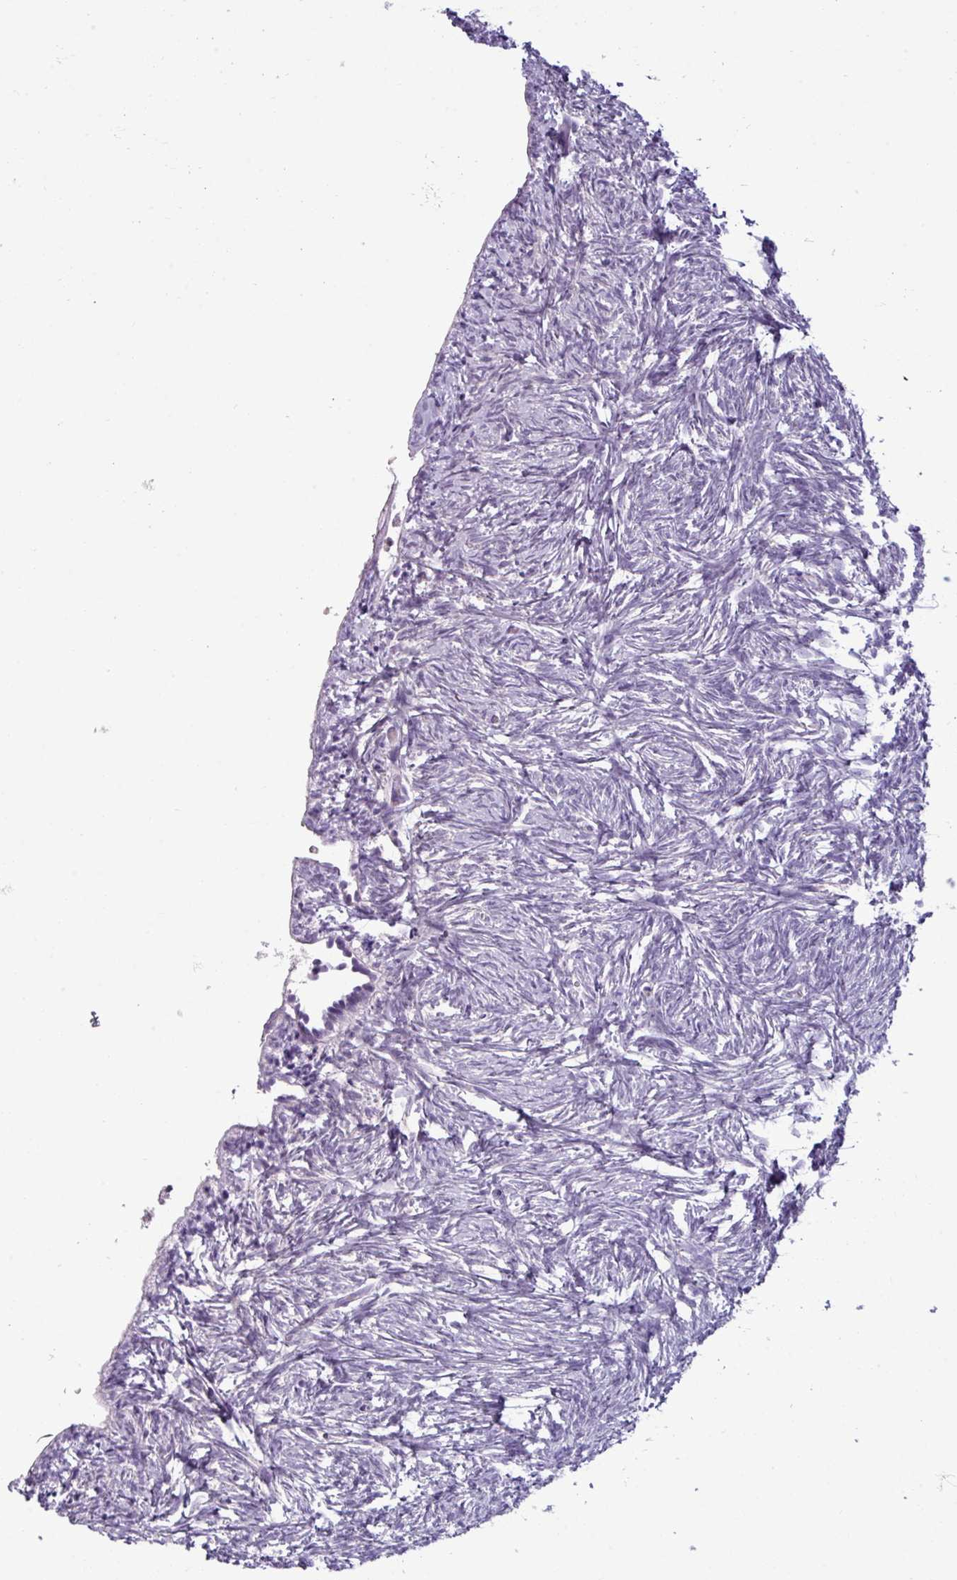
{"staining": {"intensity": "negative", "quantity": "none", "location": "none"}, "tissue": "ovary", "cell_type": "Ovarian stroma cells", "image_type": "normal", "snomed": [{"axis": "morphology", "description": "Normal tissue, NOS"}, {"axis": "topography", "description": "Ovary"}], "caption": "IHC of benign ovary exhibits no expression in ovarian stroma cells. Brightfield microscopy of immunohistochemistry (IHC) stained with DAB (3,3'-diaminobenzidine) (brown) and hematoxylin (blue), captured at high magnification.", "gene": "TRIM39", "patient": {"sex": "female", "age": 51}}